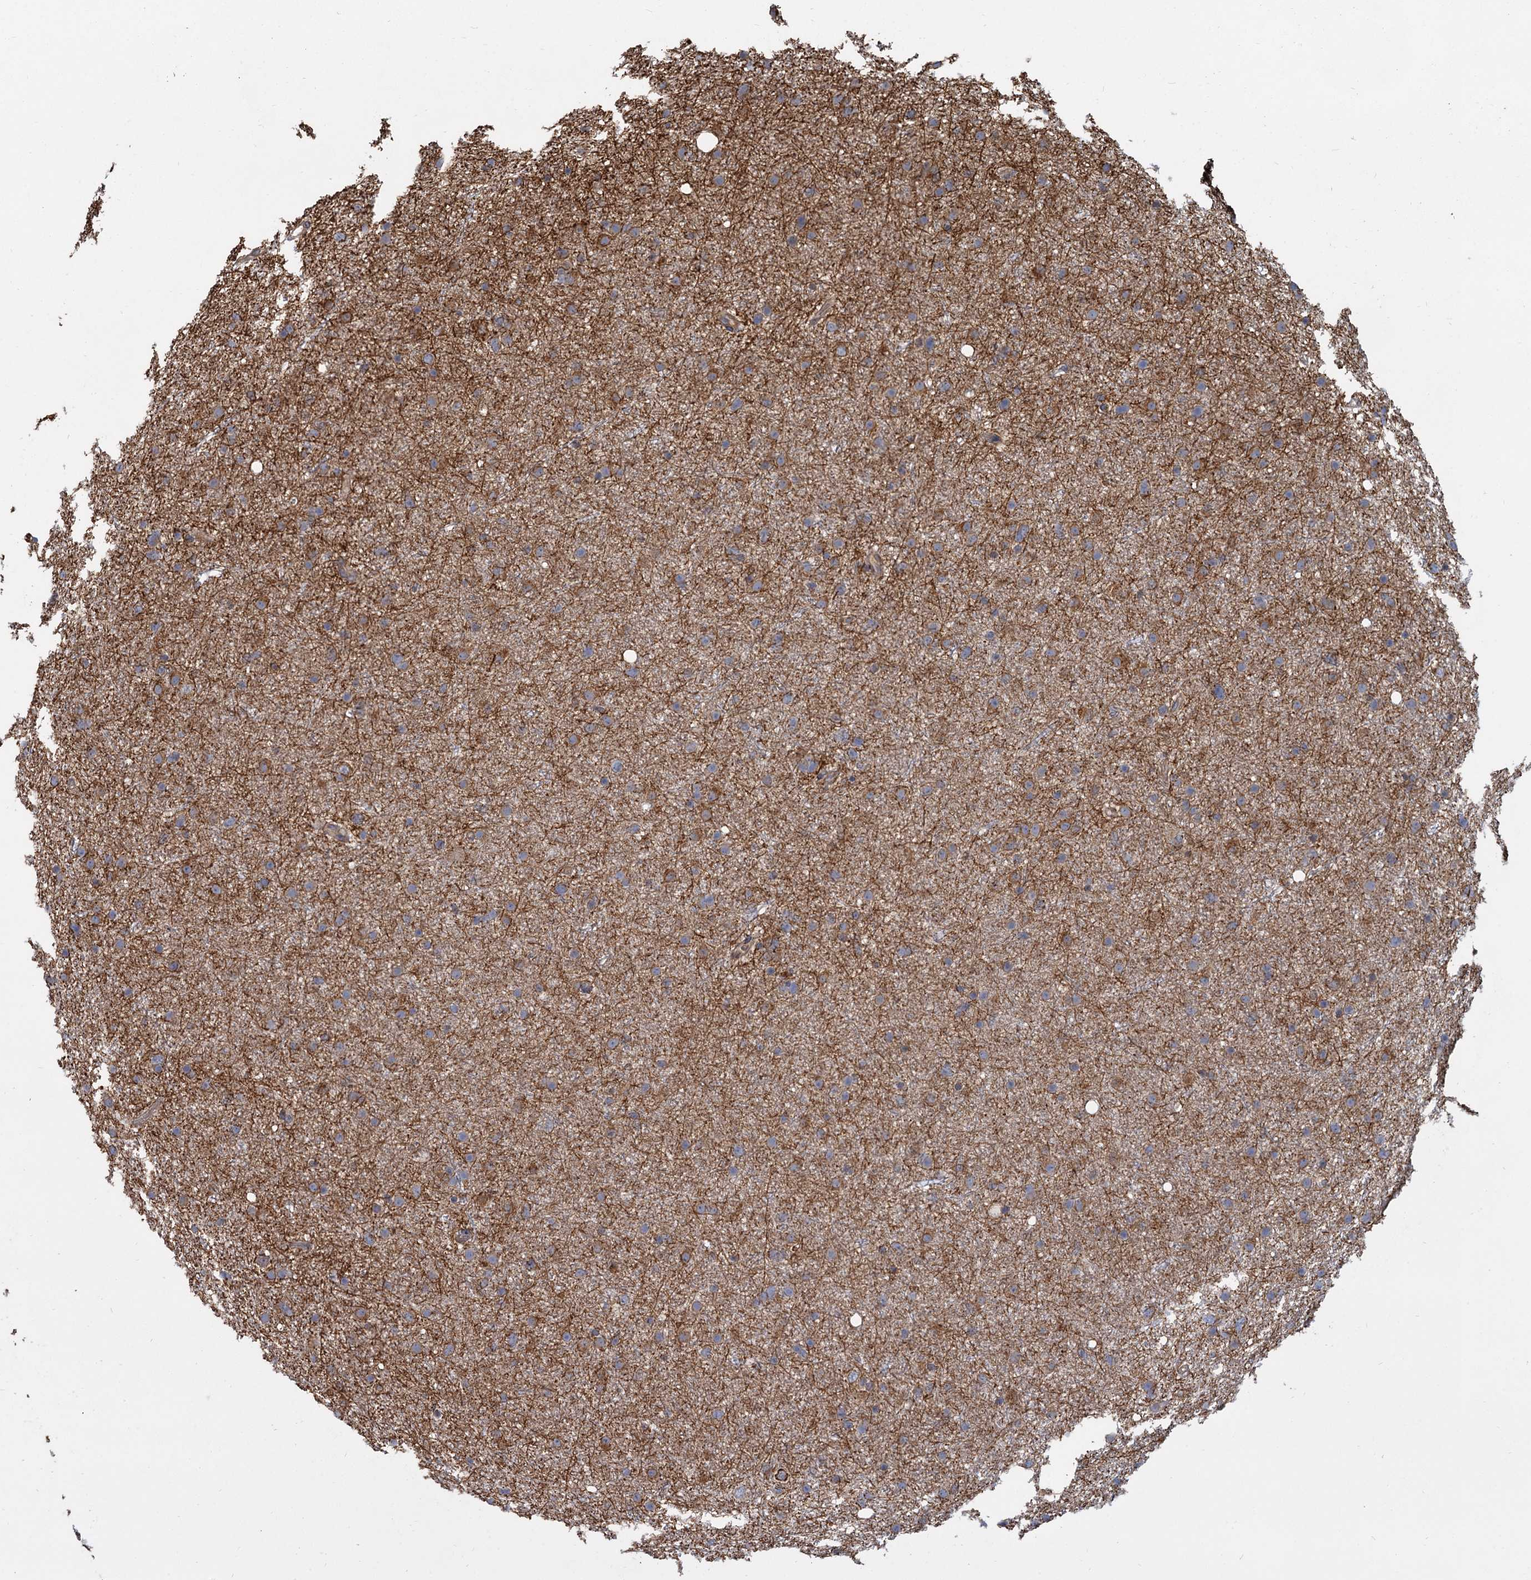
{"staining": {"intensity": "moderate", "quantity": "<25%", "location": "cytoplasmic/membranous"}, "tissue": "glioma", "cell_type": "Tumor cells", "image_type": "cancer", "snomed": [{"axis": "morphology", "description": "Glioma, malignant, Low grade"}, {"axis": "topography", "description": "Cerebral cortex"}], "caption": "Immunohistochemical staining of malignant glioma (low-grade) demonstrates low levels of moderate cytoplasmic/membranous protein positivity in about <25% of tumor cells. (brown staining indicates protein expression, while blue staining denotes nuclei).", "gene": "LRRC51", "patient": {"sex": "female", "age": 39}}